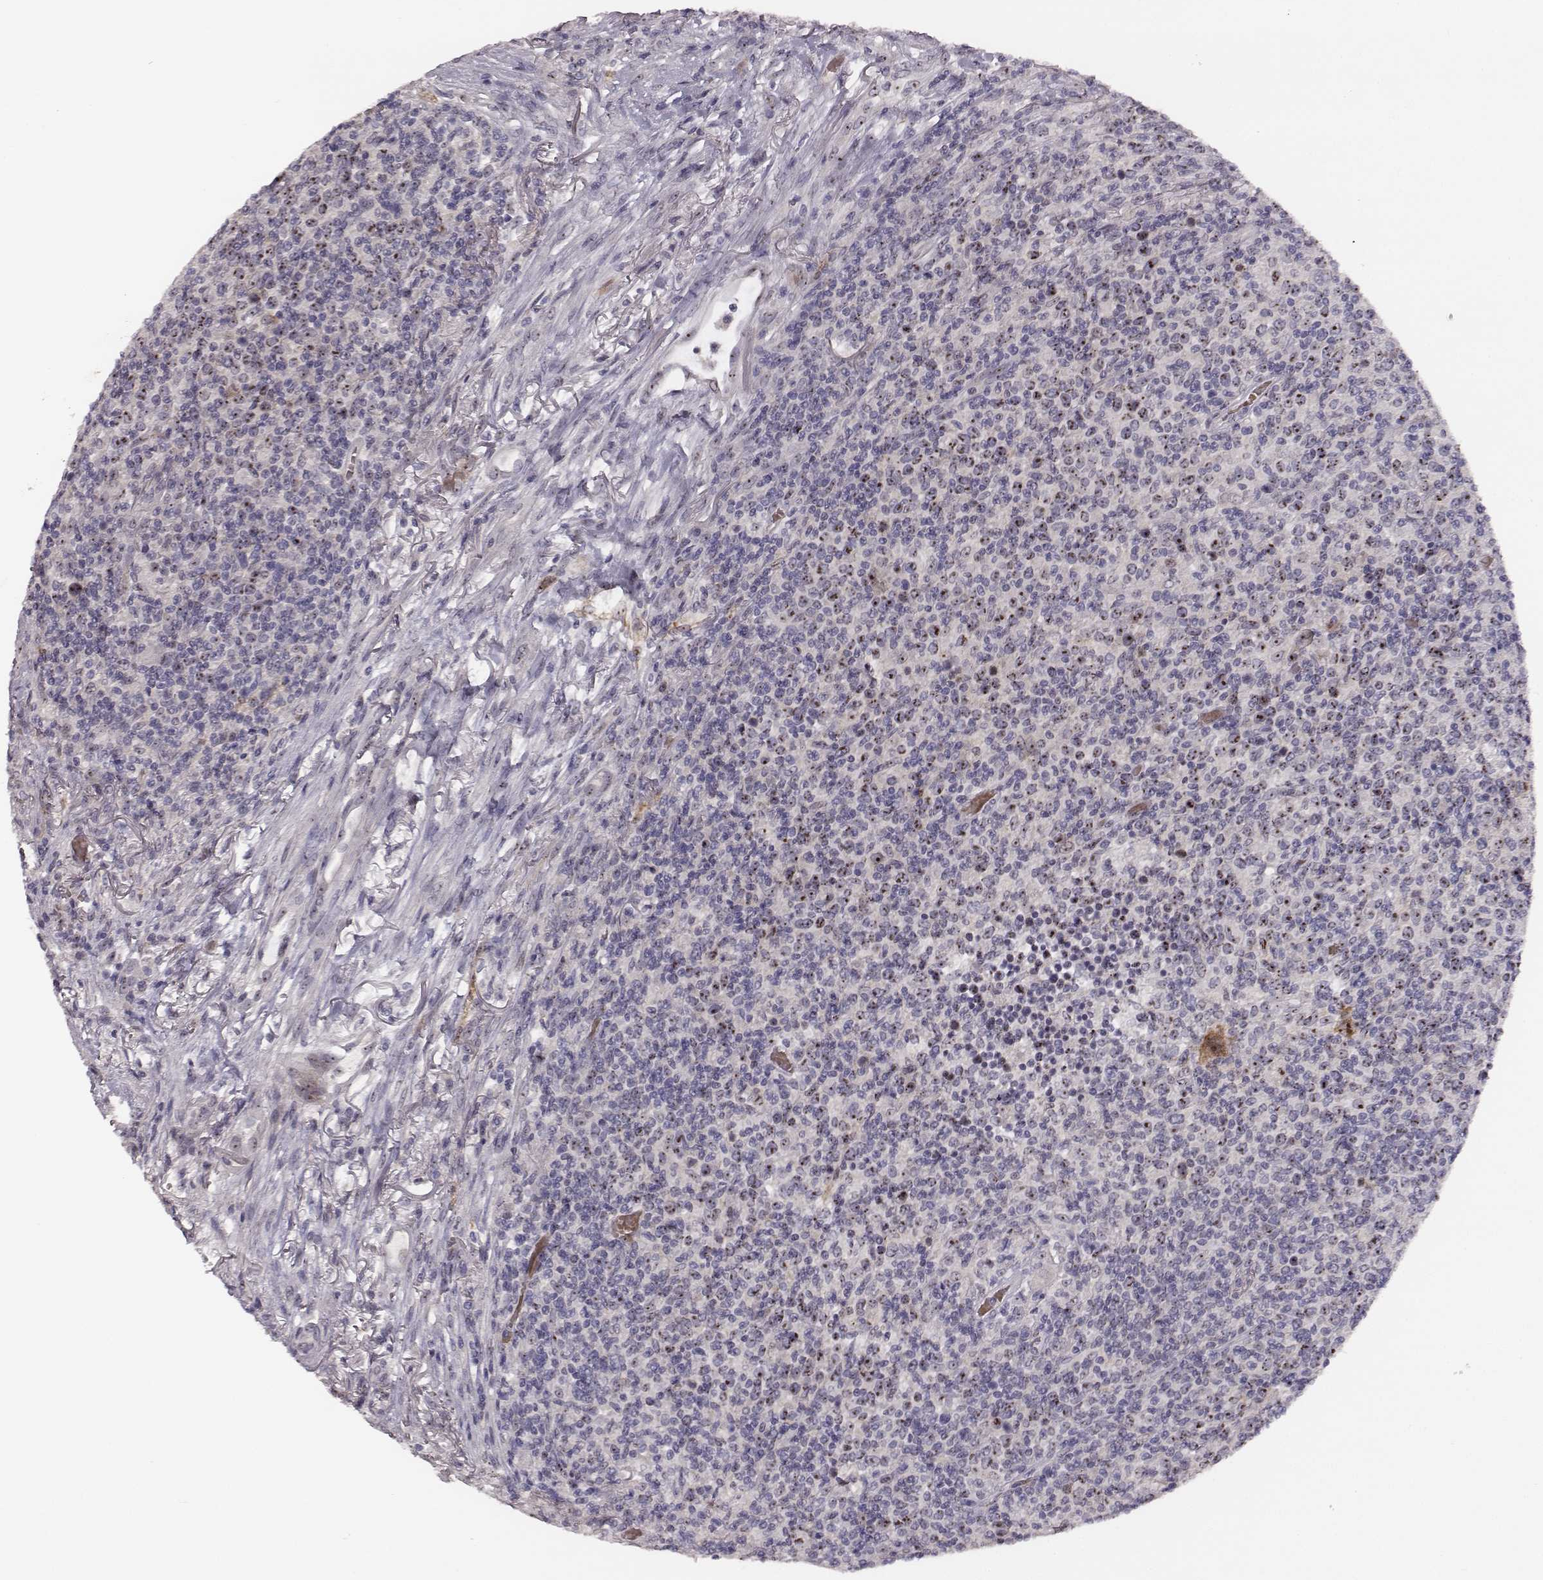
{"staining": {"intensity": "strong", "quantity": "25%-75%", "location": "nuclear"}, "tissue": "lymphoma", "cell_type": "Tumor cells", "image_type": "cancer", "snomed": [{"axis": "morphology", "description": "Malignant lymphoma, non-Hodgkin's type, High grade"}, {"axis": "topography", "description": "Lung"}], "caption": "This is an image of immunohistochemistry (IHC) staining of lymphoma, which shows strong expression in the nuclear of tumor cells.", "gene": "NIFK", "patient": {"sex": "male", "age": 79}}